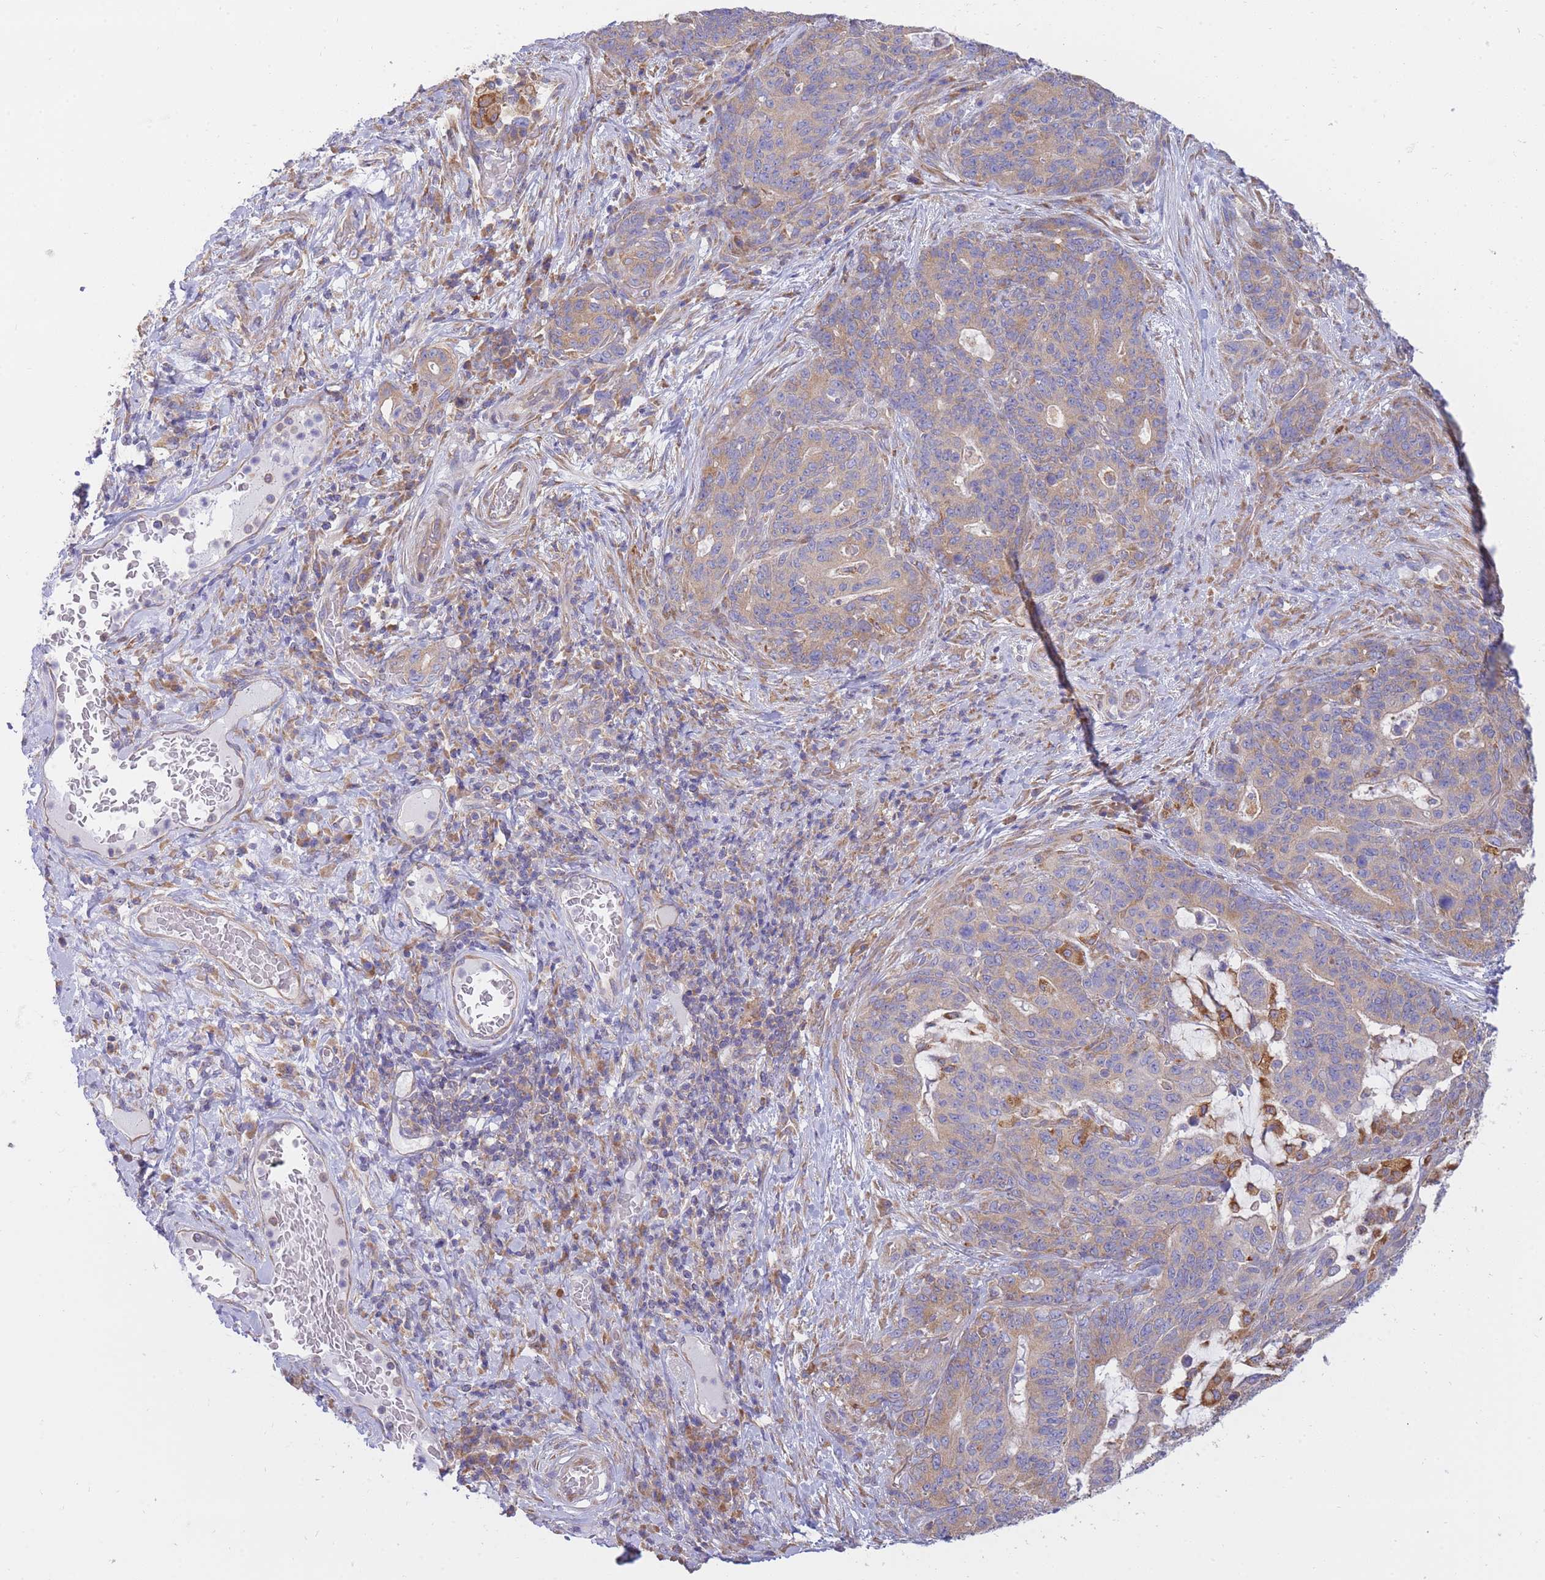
{"staining": {"intensity": "moderate", "quantity": ">75%", "location": "cytoplasmic/membranous"}, "tissue": "stomach cancer", "cell_type": "Tumor cells", "image_type": "cancer", "snomed": [{"axis": "morphology", "description": "Normal tissue, NOS"}, {"axis": "morphology", "description": "Adenocarcinoma, NOS"}, {"axis": "topography", "description": "Stomach"}], "caption": "Stomach cancer (adenocarcinoma) stained with DAB immunohistochemistry demonstrates medium levels of moderate cytoplasmic/membranous positivity in approximately >75% of tumor cells.", "gene": "SH2B2", "patient": {"sex": "female", "age": 64}}